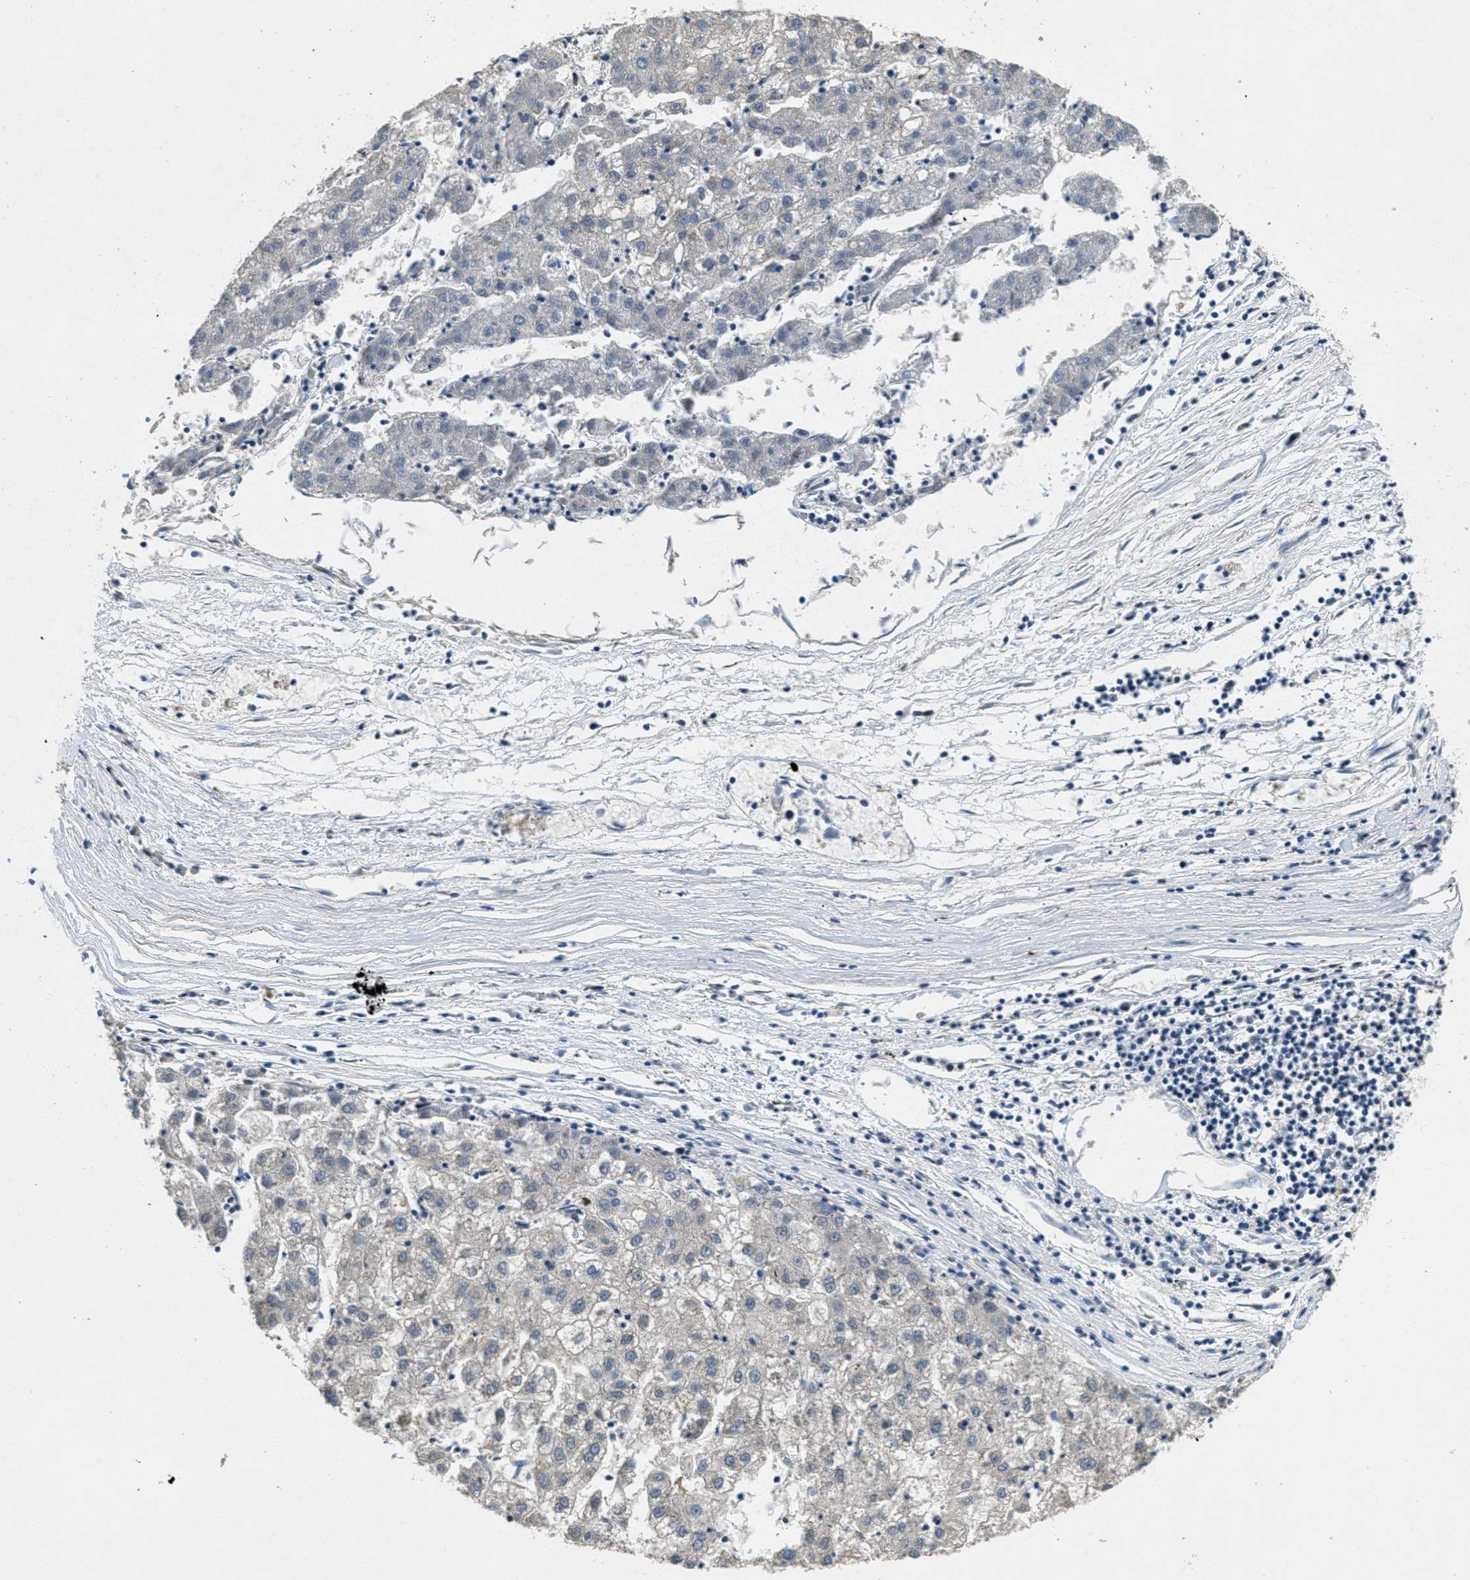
{"staining": {"intensity": "negative", "quantity": "none", "location": "none"}, "tissue": "liver cancer", "cell_type": "Tumor cells", "image_type": "cancer", "snomed": [{"axis": "morphology", "description": "Carcinoma, Hepatocellular, NOS"}, {"axis": "topography", "description": "Liver"}], "caption": "Tumor cells are negative for protein expression in human liver hepatocellular carcinoma.", "gene": "TOMM70", "patient": {"sex": "male", "age": 72}}